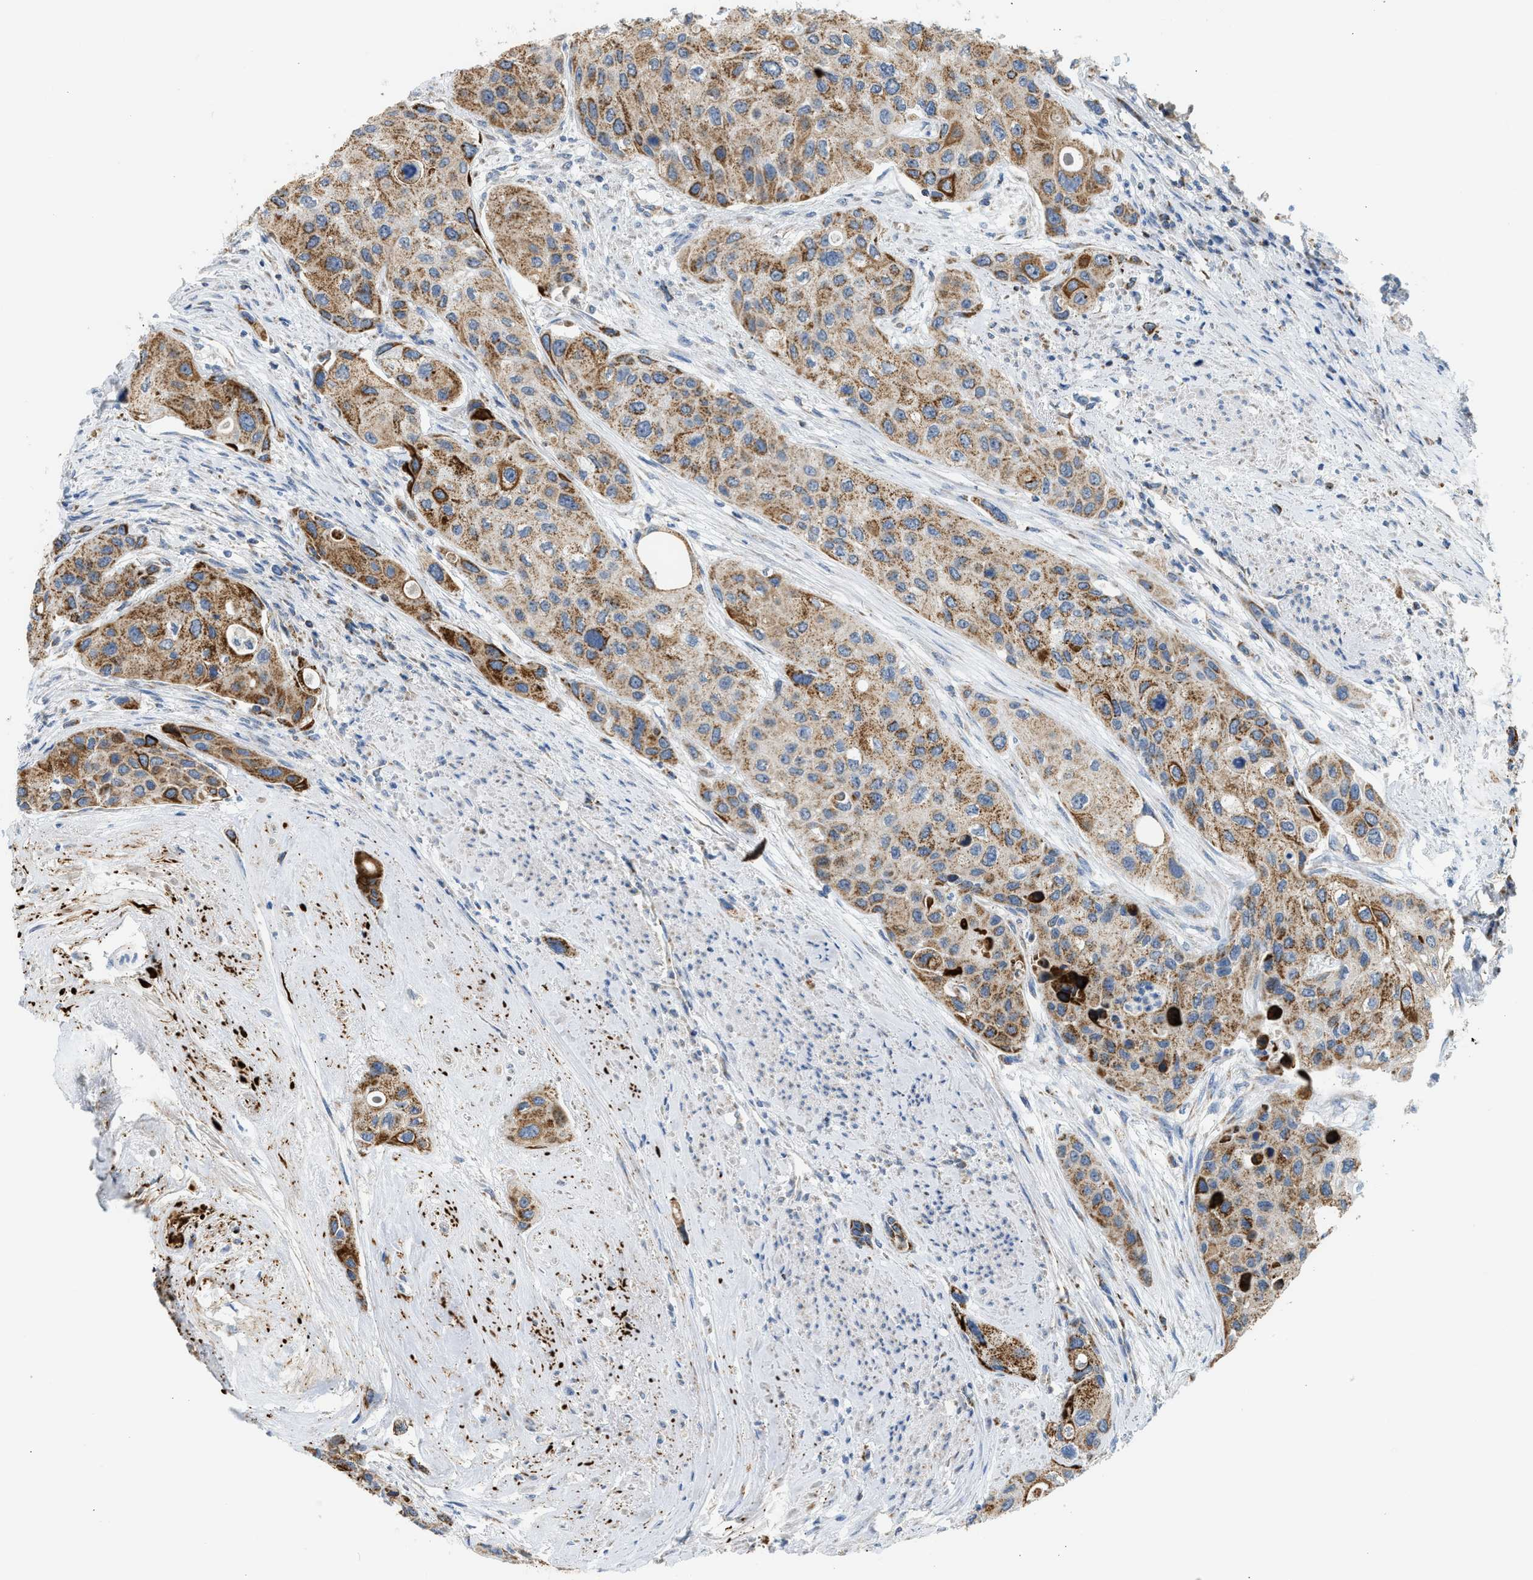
{"staining": {"intensity": "moderate", "quantity": ">75%", "location": "cytoplasmic/membranous"}, "tissue": "urothelial cancer", "cell_type": "Tumor cells", "image_type": "cancer", "snomed": [{"axis": "morphology", "description": "Urothelial carcinoma, High grade"}, {"axis": "topography", "description": "Urinary bladder"}], "caption": "Moderate cytoplasmic/membranous protein expression is appreciated in about >75% of tumor cells in urothelial cancer.", "gene": "GOT2", "patient": {"sex": "female", "age": 56}}